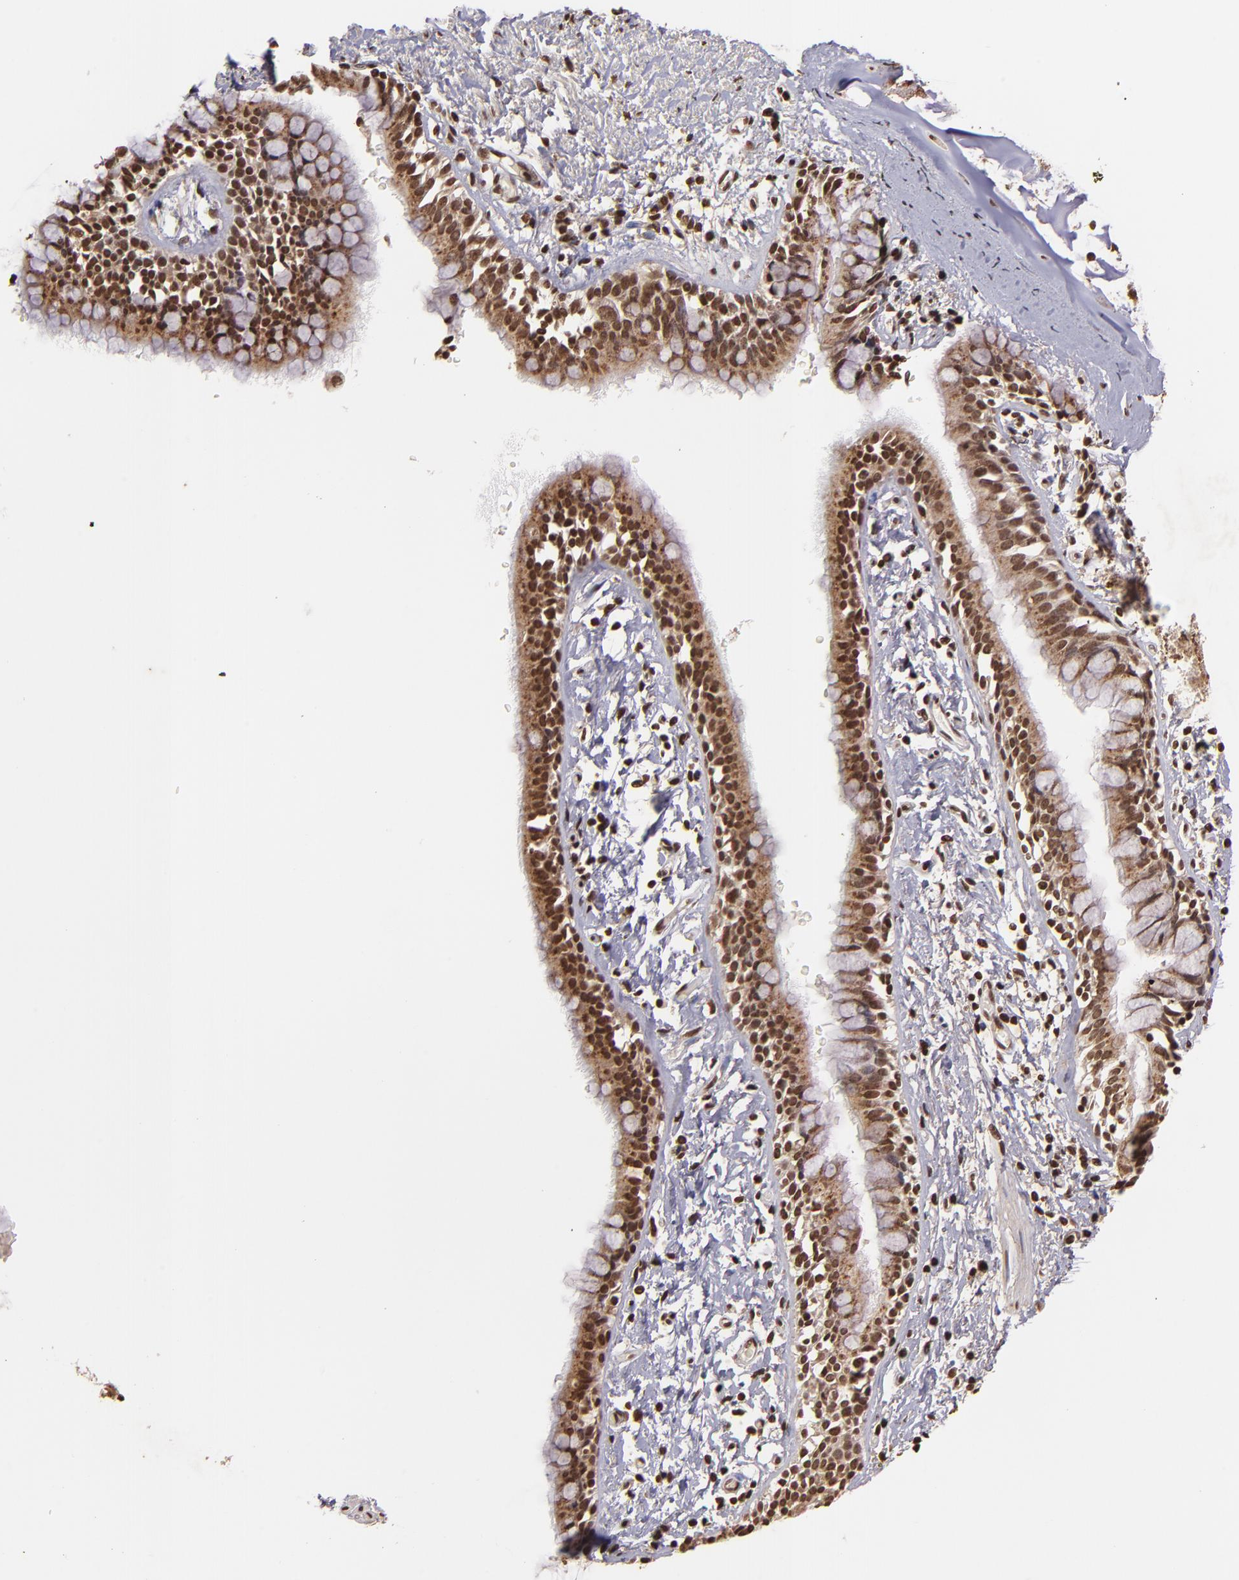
{"staining": {"intensity": "strong", "quantity": ">75%", "location": "cytoplasmic/membranous,nuclear"}, "tissue": "bronchus", "cell_type": "Respiratory epithelial cells", "image_type": "normal", "snomed": [{"axis": "morphology", "description": "Normal tissue, NOS"}, {"axis": "topography", "description": "Lymph node of abdomen"}, {"axis": "topography", "description": "Lymph node of pelvis"}], "caption": "Immunohistochemistry (DAB (3,3'-diaminobenzidine)) staining of unremarkable human bronchus demonstrates strong cytoplasmic/membranous,nuclear protein positivity in about >75% of respiratory epithelial cells.", "gene": "CUL3", "patient": {"sex": "female", "age": 65}}